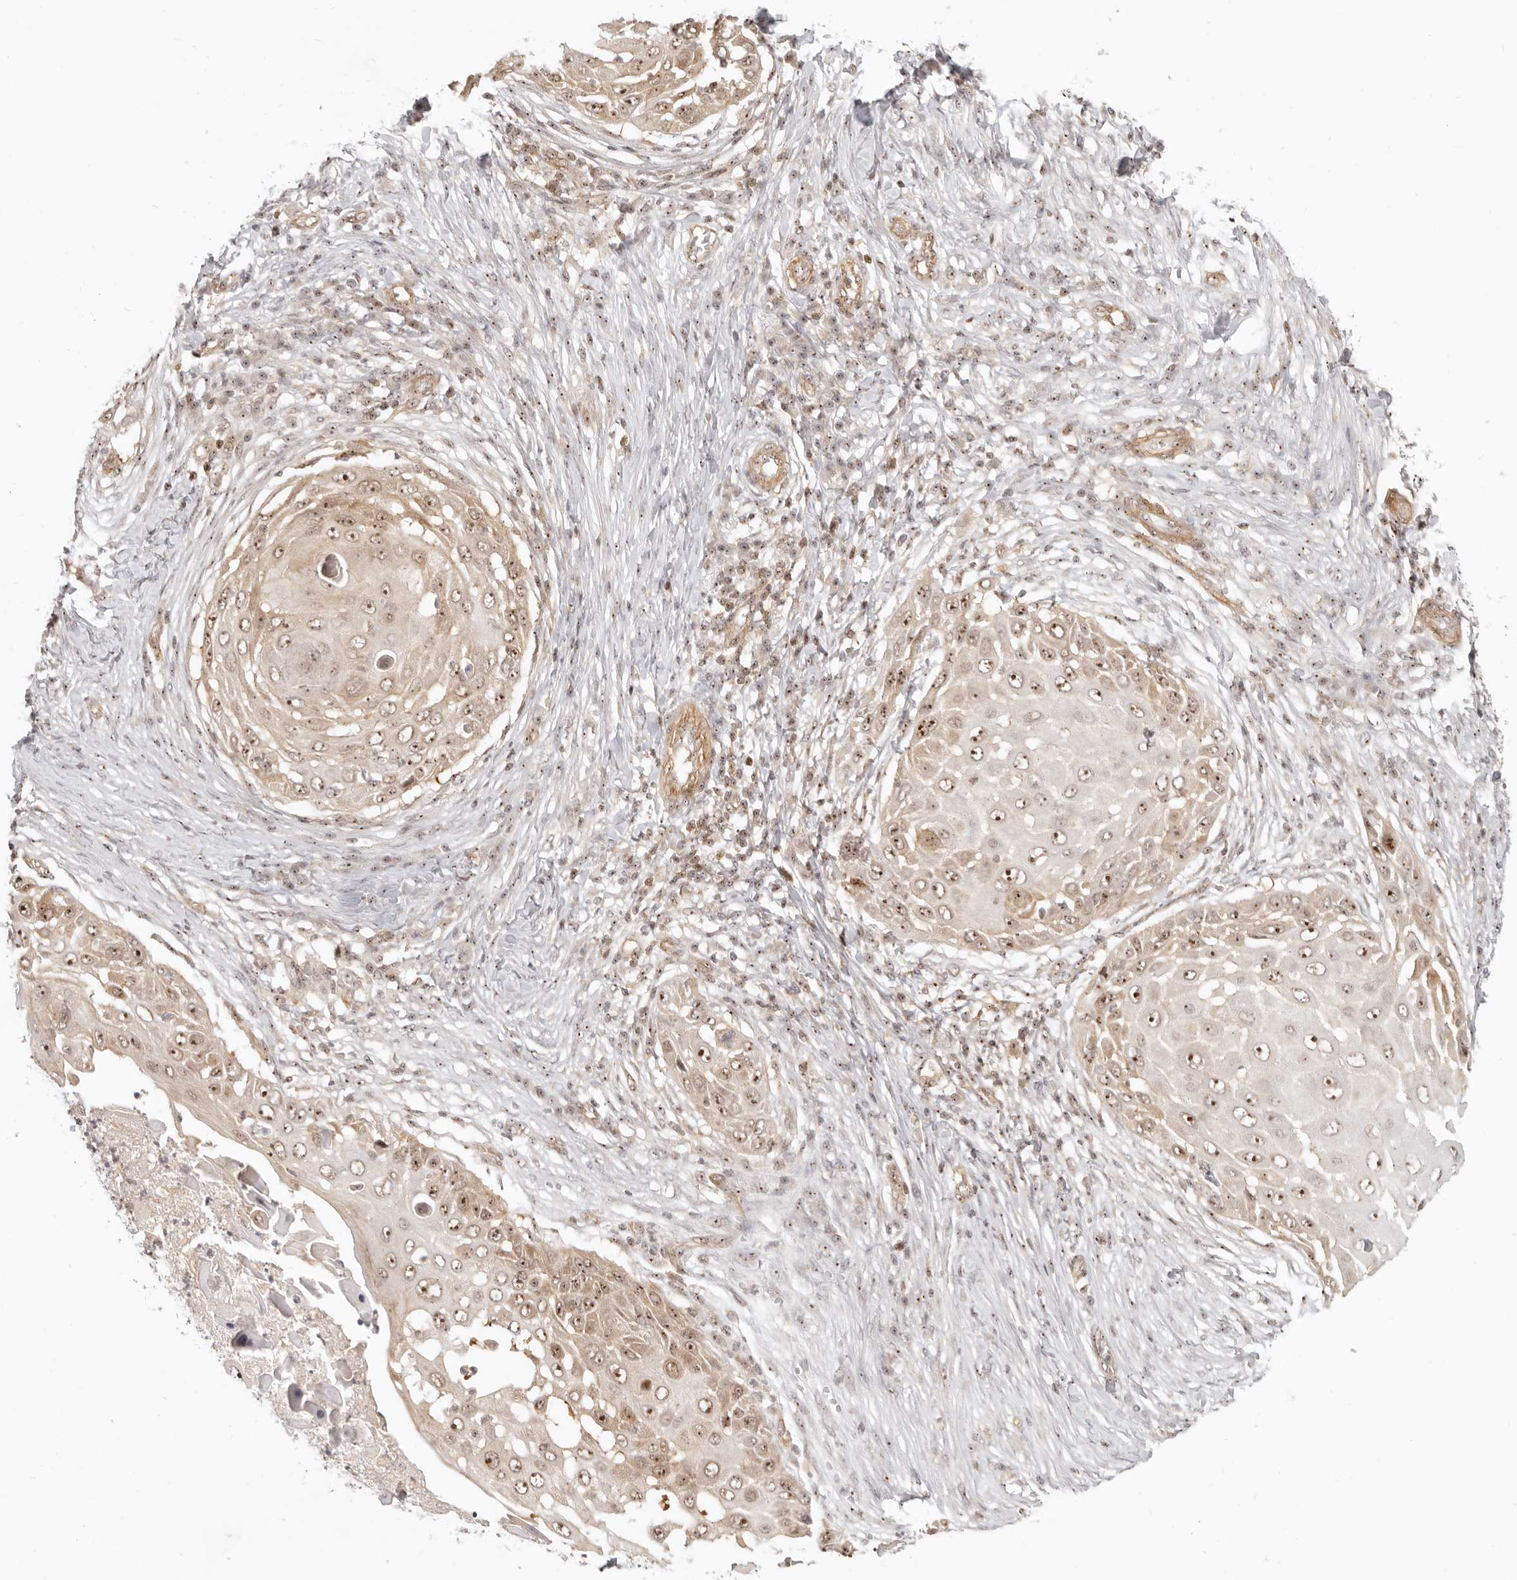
{"staining": {"intensity": "moderate", "quantity": ">75%", "location": "nuclear"}, "tissue": "skin cancer", "cell_type": "Tumor cells", "image_type": "cancer", "snomed": [{"axis": "morphology", "description": "Squamous cell carcinoma, NOS"}, {"axis": "topography", "description": "Skin"}], "caption": "A micrograph showing moderate nuclear positivity in approximately >75% of tumor cells in skin cancer (squamous cell carcinoma), as visualized by brown immunohistochemical staining.", "gene": "BAP1", "patient": {"sex": "female", "age": 44}}